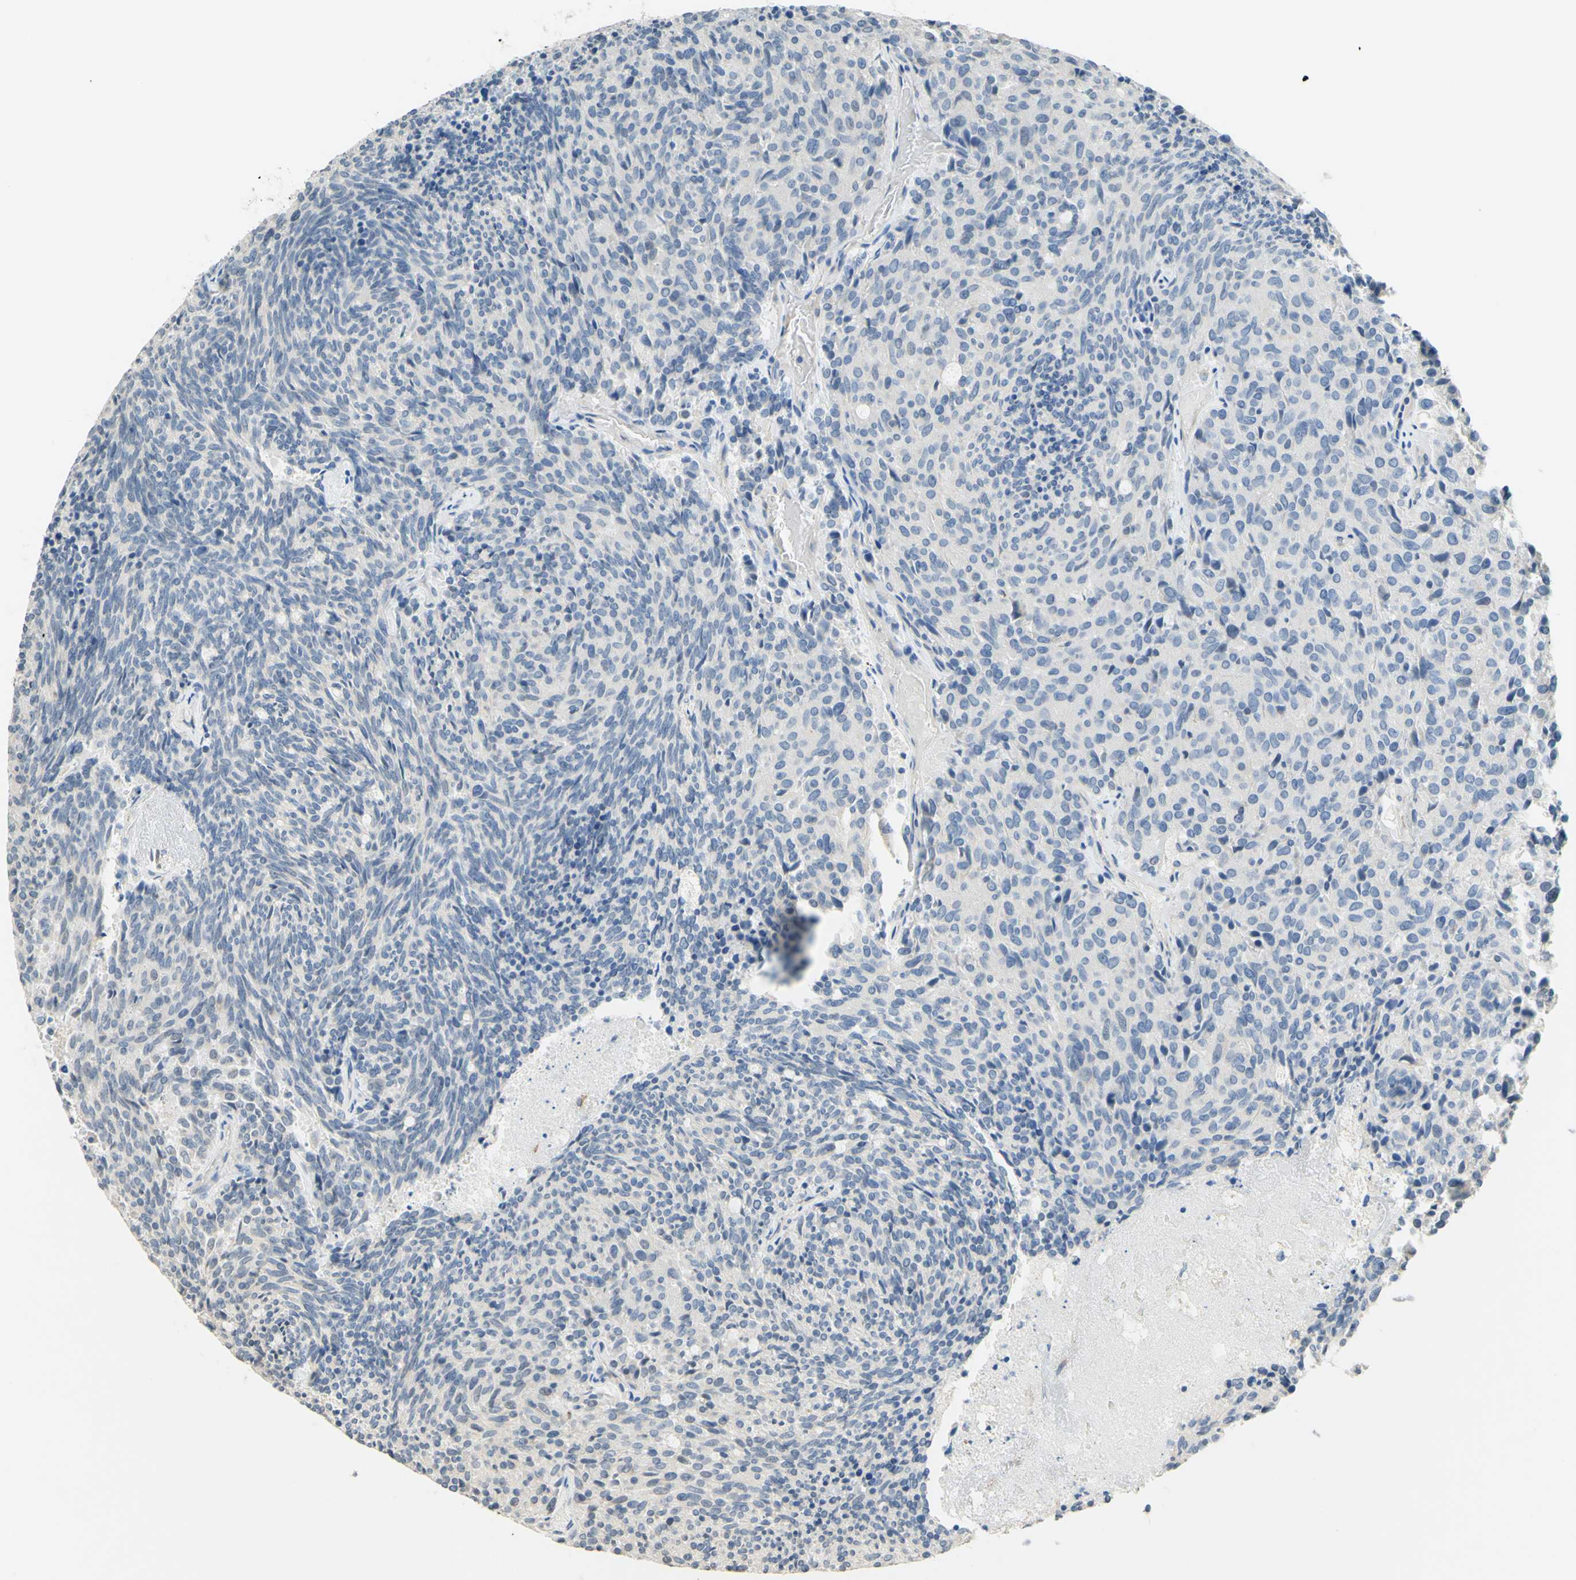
{"staining": {"intensity": "negative", "quantity": "none", "location": "none"}, "tissue": "carcinoid", "cell_type": "Tumor cells", "image_type": "cancer", "snomed": [{"axis": "morphology", "description": "Carcinoid, malignant, NOS"}, {"axis": "topography", "description": "Pancreas"}], "caption": "Carcinoid was stained to show a protein in brown. There is no significant staining in tumor cells. The staining was performed using DAB (3,3'-diaminobenzidine) to visualize the protein expression in brown, while the nuclei were stained in blue with hematoxylin (Magnification: 20x).", "gene": "MAG", "patient": {"sex": "female", "age": 54}}